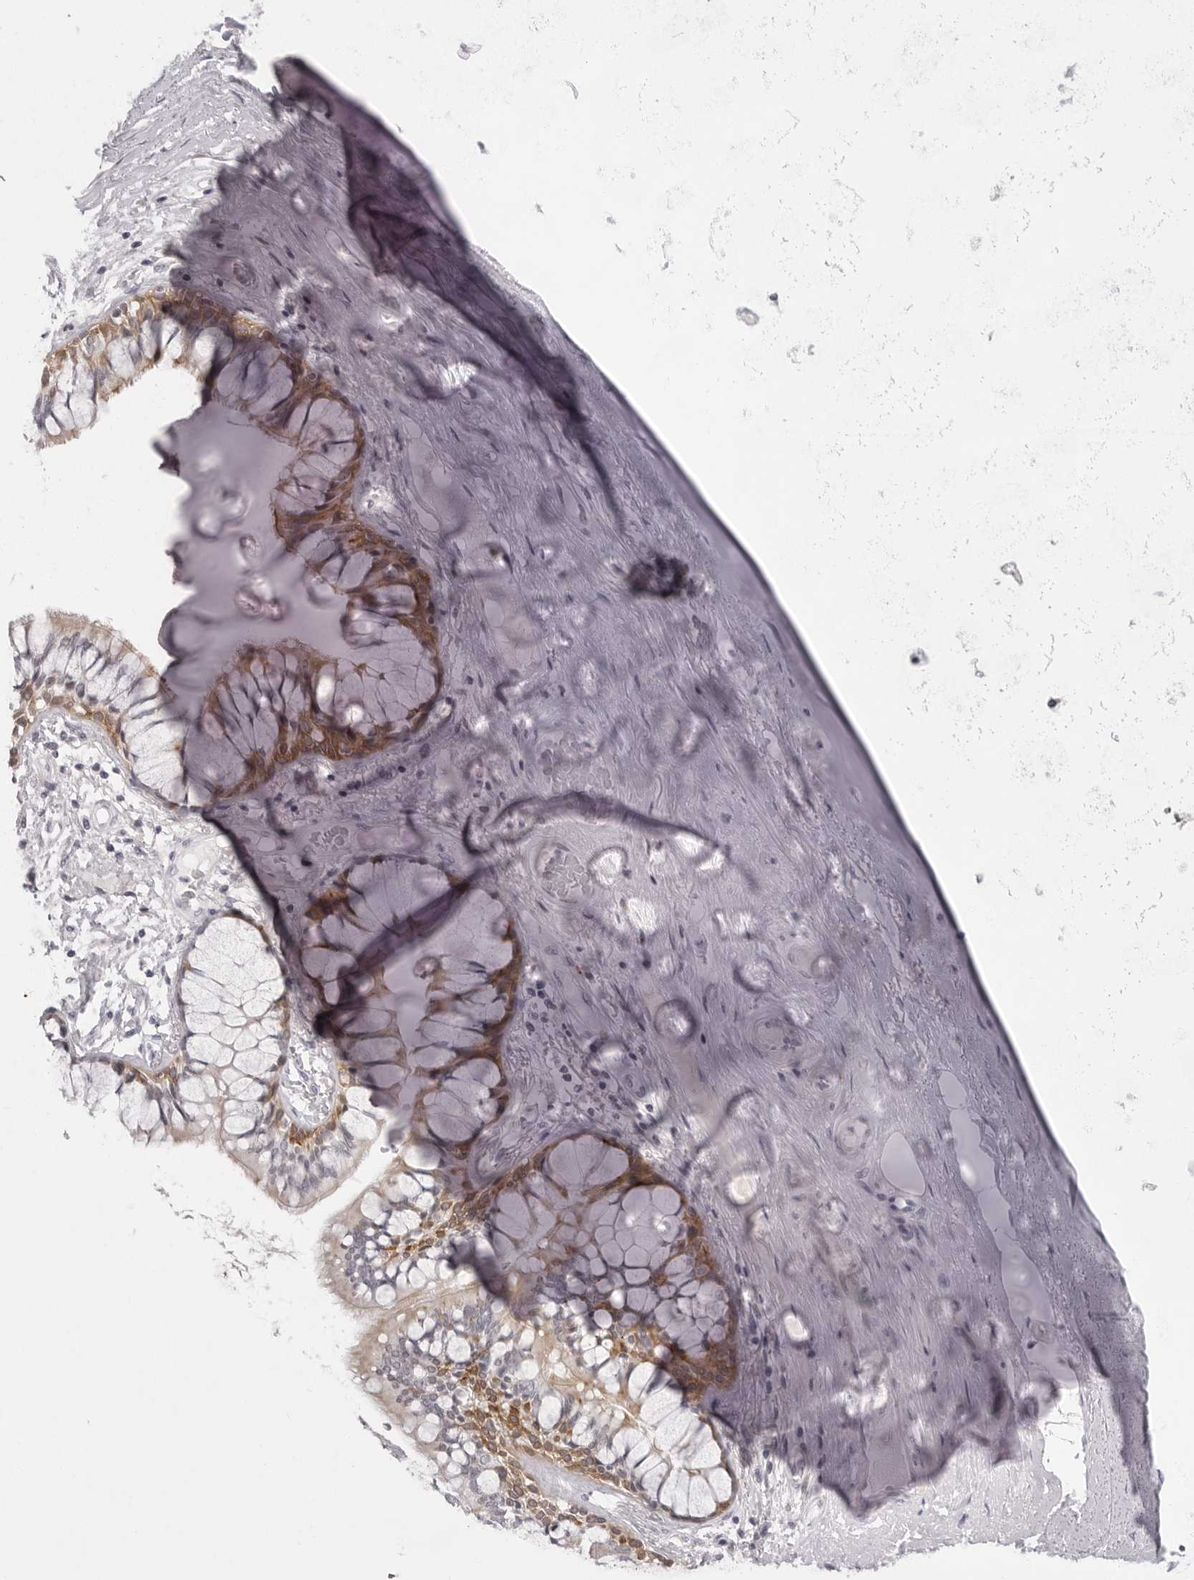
{"staining": {"intensity": "negative", "quantity": "none", "location": "none"}, "tissue": "adipose tissue", "cell_type": "Adipocytes", "image_type": "normal", "snomed": [{"axis": "morphology", "description": "Normal tissue, NOS"}, {"axis": "topography", "description": "Bronchus"}], "caption": "Immunohistochemistry histopathology image of benign adipose tissue: human adipose tissue stained with DAB (3,3'-diaminobenzidine) shows no significant protein expression in adipocytes. The staining was performed using DAB to visualize the protein expression in brown, while the nuclei were stained in blue with hematoxylin (Magnification: 20x).", "gene": "NUDT18", "patient": {"sex": "male", "age": 66}}